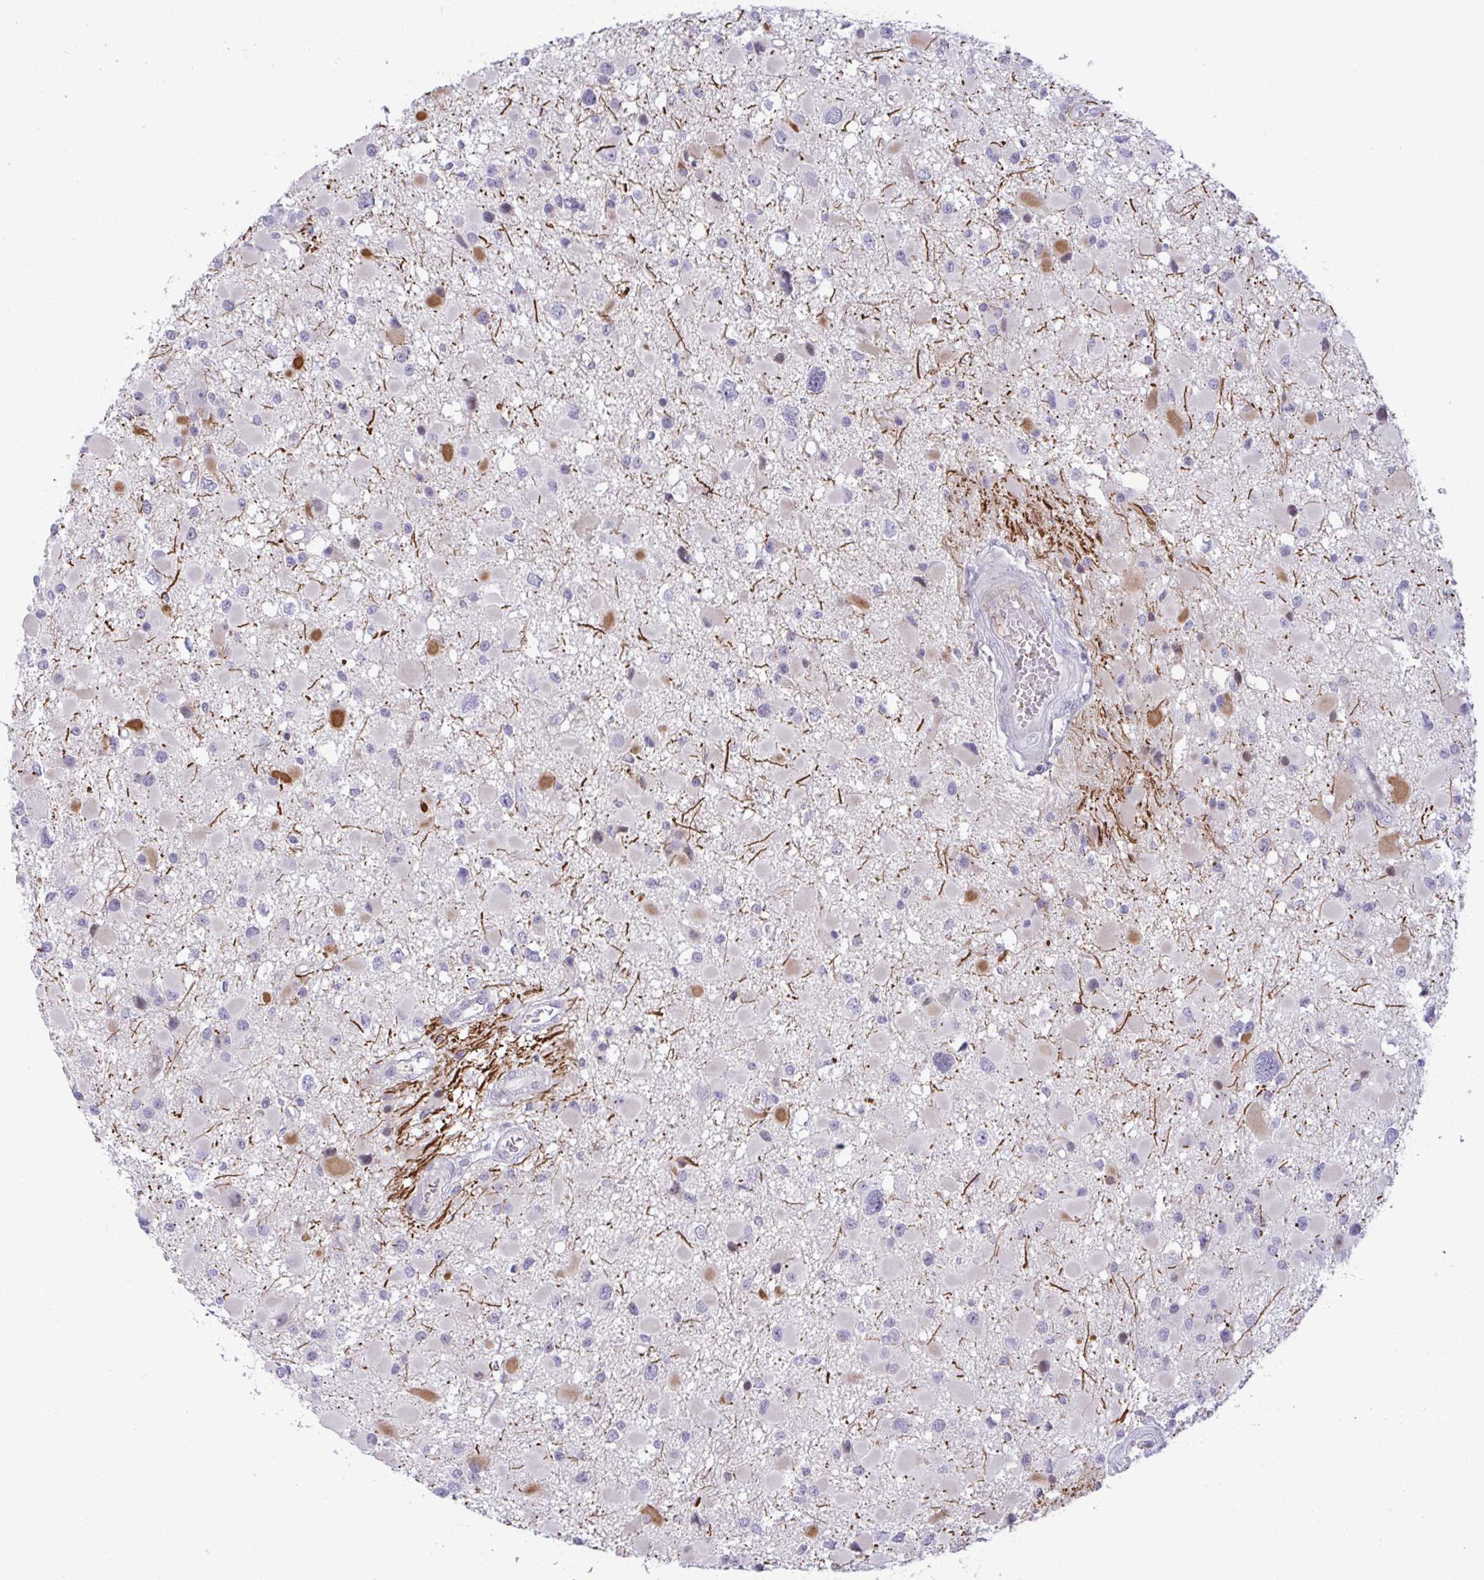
{"staining": {"intensity": "negative", "quantity": "none", "location": "none"}, "tissue": "glioma", "cell_type": "Tumor cells", "image_type": "cancer", "snomed": [{"axis": "morphology", "description": "Glioma, malignant, High grade"}, {"axis": "topography", "description": "Brain"}], "caption": "Human high-grade glioma (malignant) stained for a protein using immunohistochemistry shows no expression in tumor cells.", "gene": "EPOP", "patient": {"sex": "male", "age": 54}}